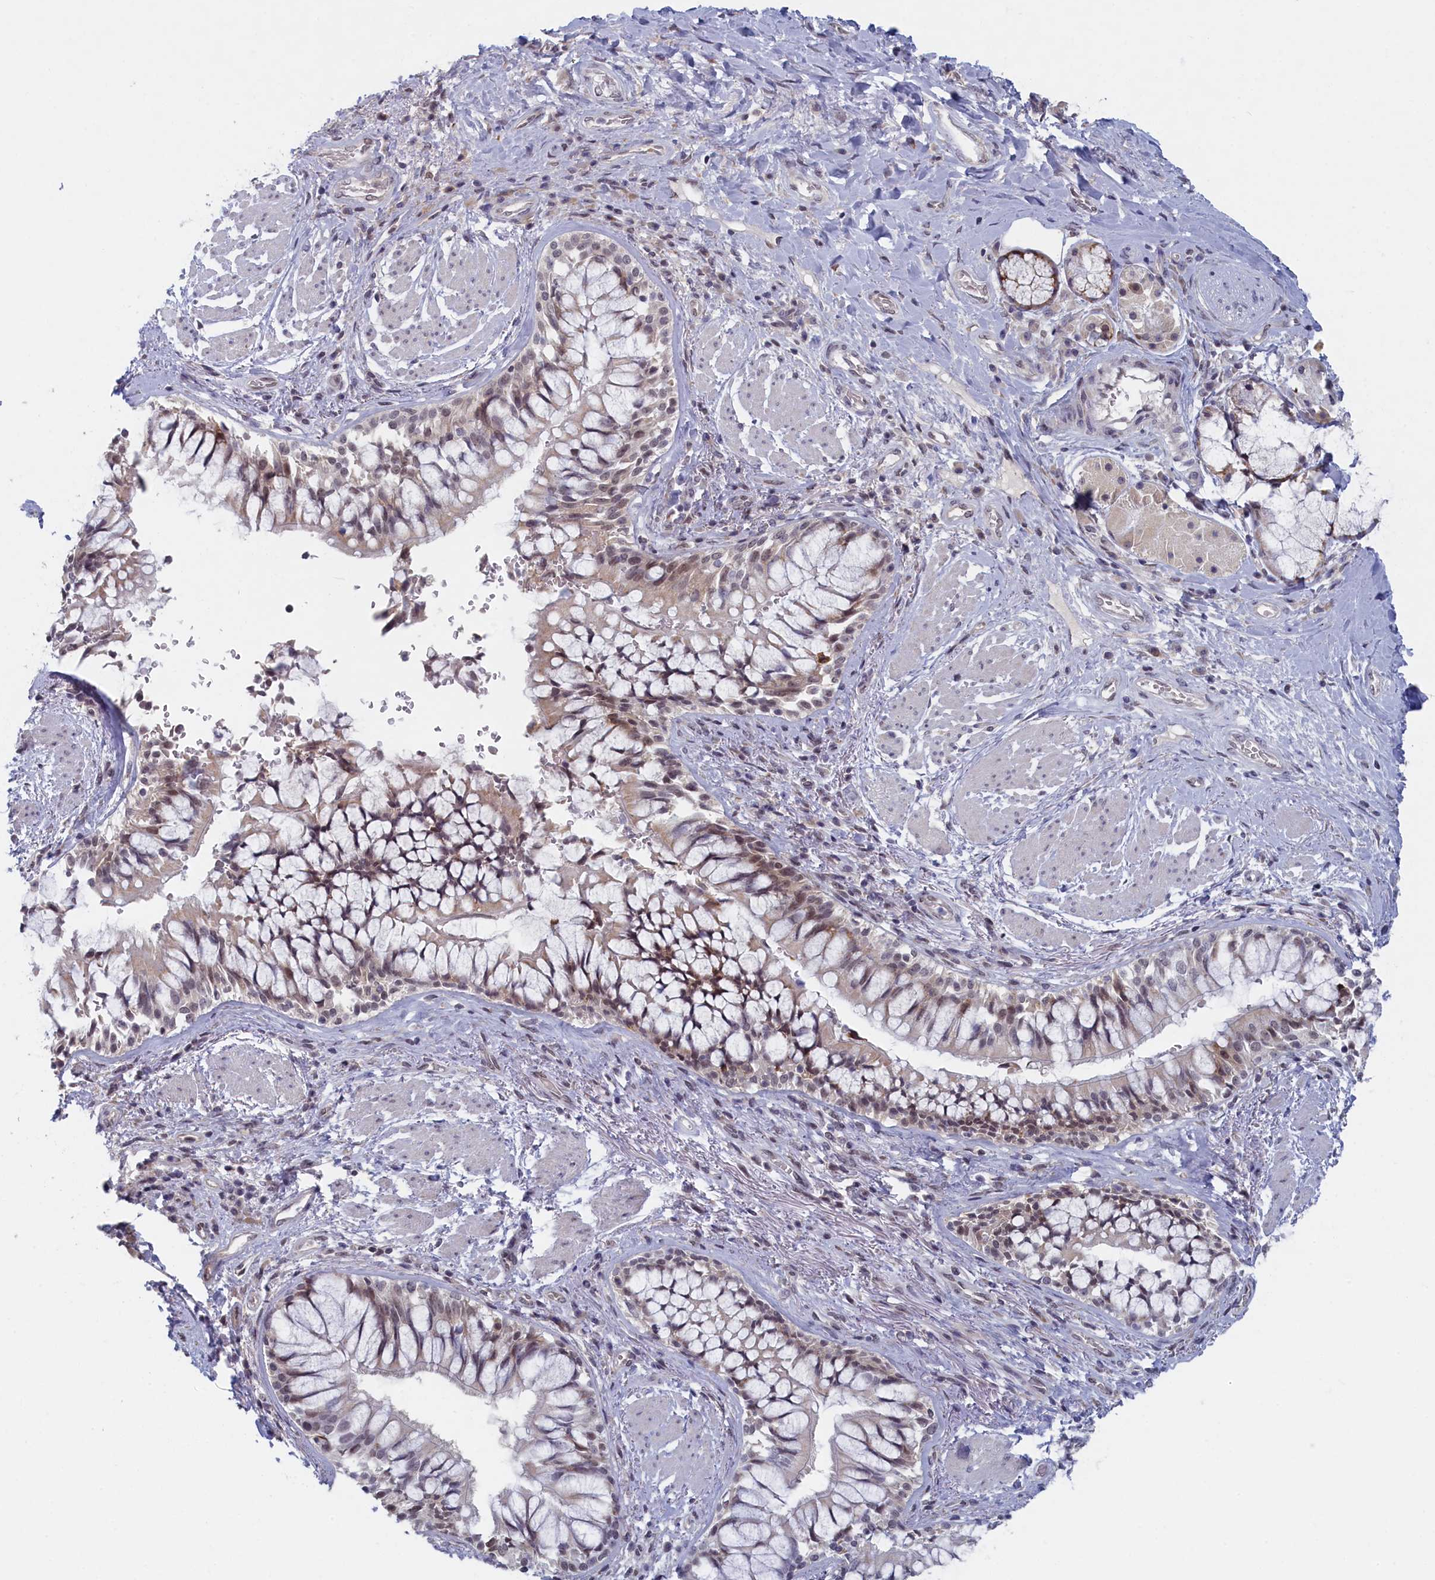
{"staining": {"intensity": "moderate", "quantity": "<25%", "location": "cytoplasmic/membranous"}, "tissue": "soft tissue", "cell_type": "Chondrocytes", "image_type": "normal", "snomed": [{"axis": "morphology", "description": "Normal tissue, NOS"}, {"axis": "morphology", "description": "Squamous cell carcinoma, NOS"}, {"axis": "topography", "description": "Bronchus"}, {"axis": "topography", "description": "Lung"}], "caption": "IHC staining of unremarkable soft tissue, which reveals low levels of moderate cytoplasmic/membranous staining in approximately <25% of chondrocytes indicating moderate cytoplasmic/membranous protein expression. The staining was performed using DAB (brown) for protein detection and nuclei were counterstained in hematoxylin (blue).", "gene": "DNAJC17", "patient": {"sex": "male", "age": 64}}